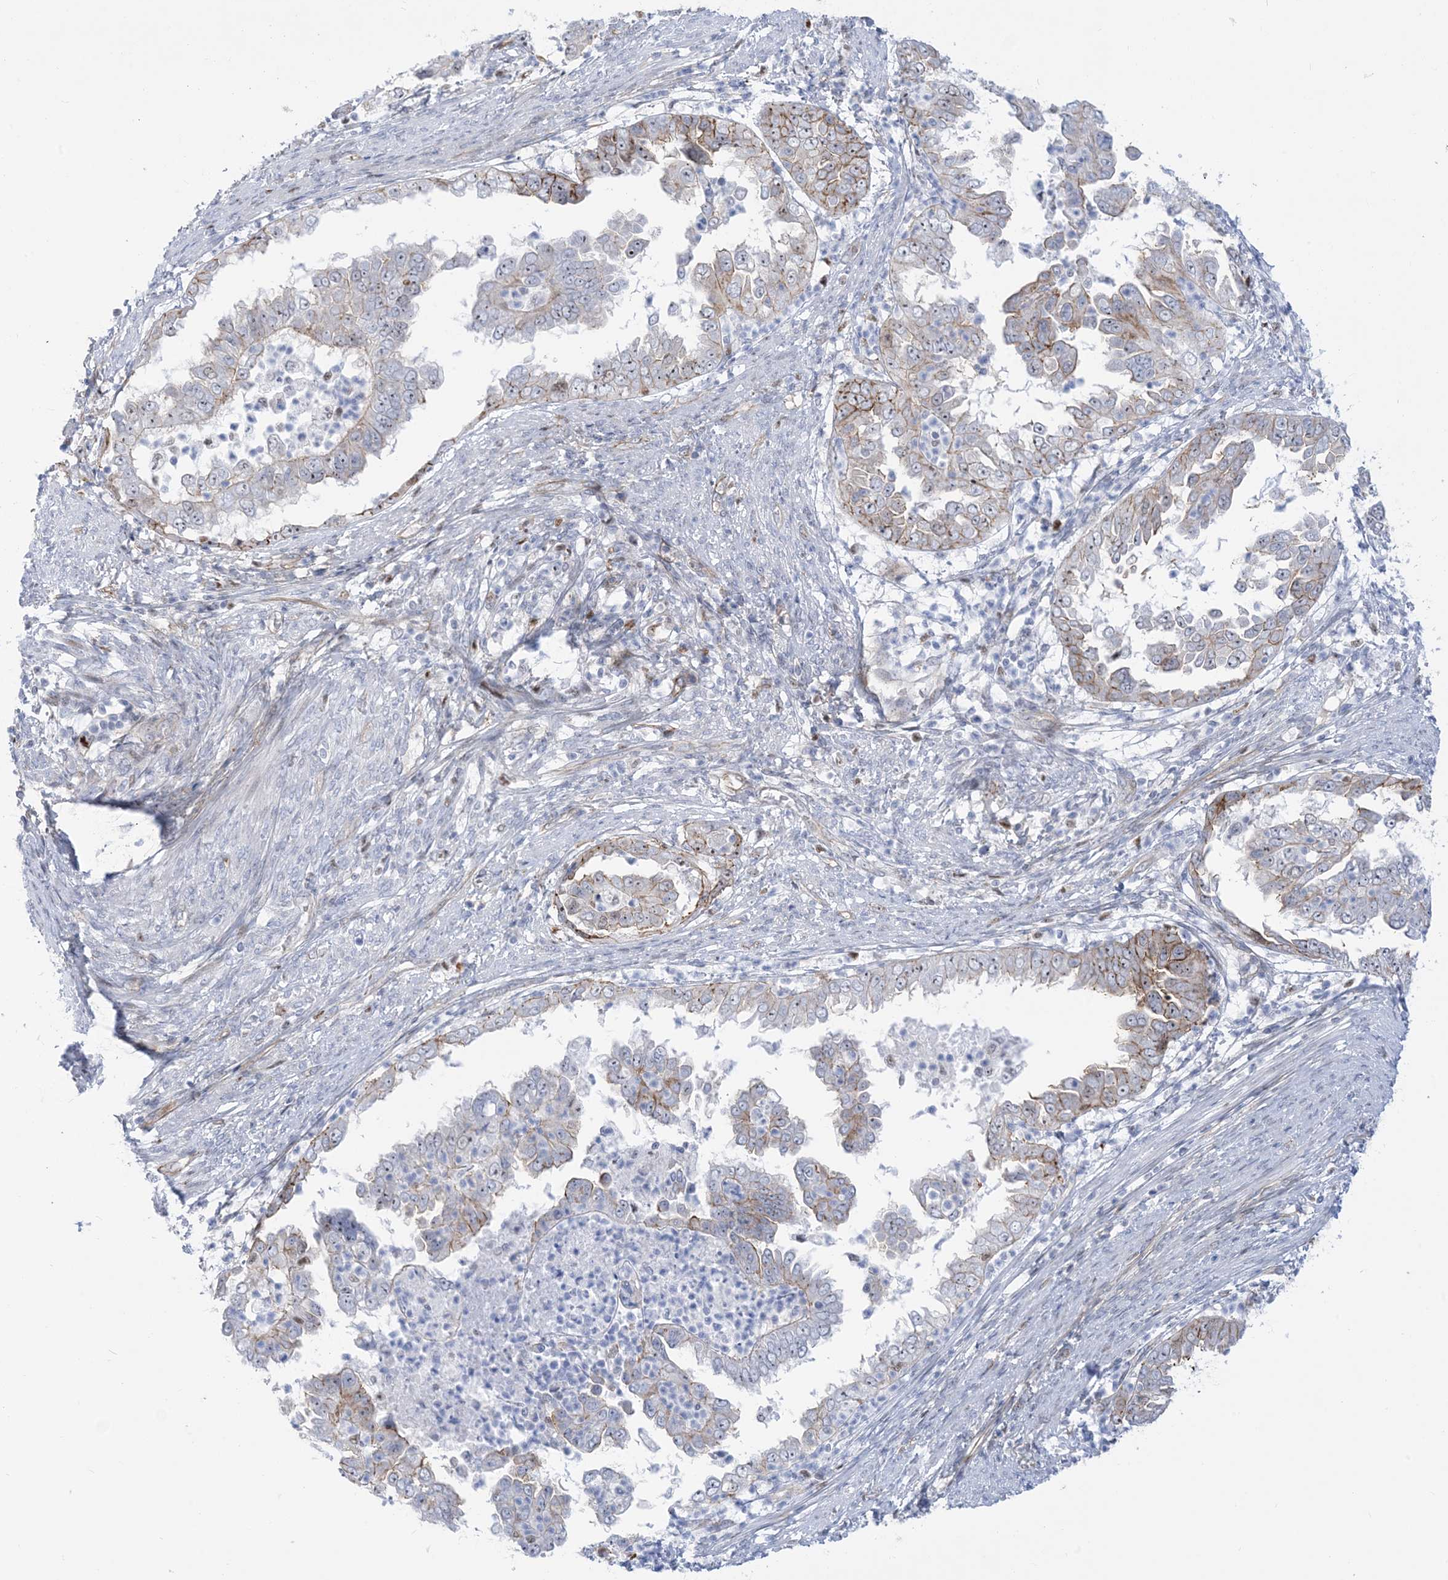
{"staining": {"intensity": "moderate", "quantity": "<25%", "location": "cytoplasmic/membranous"}, "tissue": "endometrial cancer", "cell_type": "Tumor cells", "image_type": "cancer", "snomed": [{"axis": "morphology", "description": "Adenocarcinoma, NOS"}, {"axis": "topography", "description": "Endometrium"}], "caption": "Moderate cytoplasmic/membranous protein expression is identified in about <25% of tumor cells in endometrial adenocarcinoma.", "gene": "MARS2", "patient": {"sex": "female", "age": 85}}